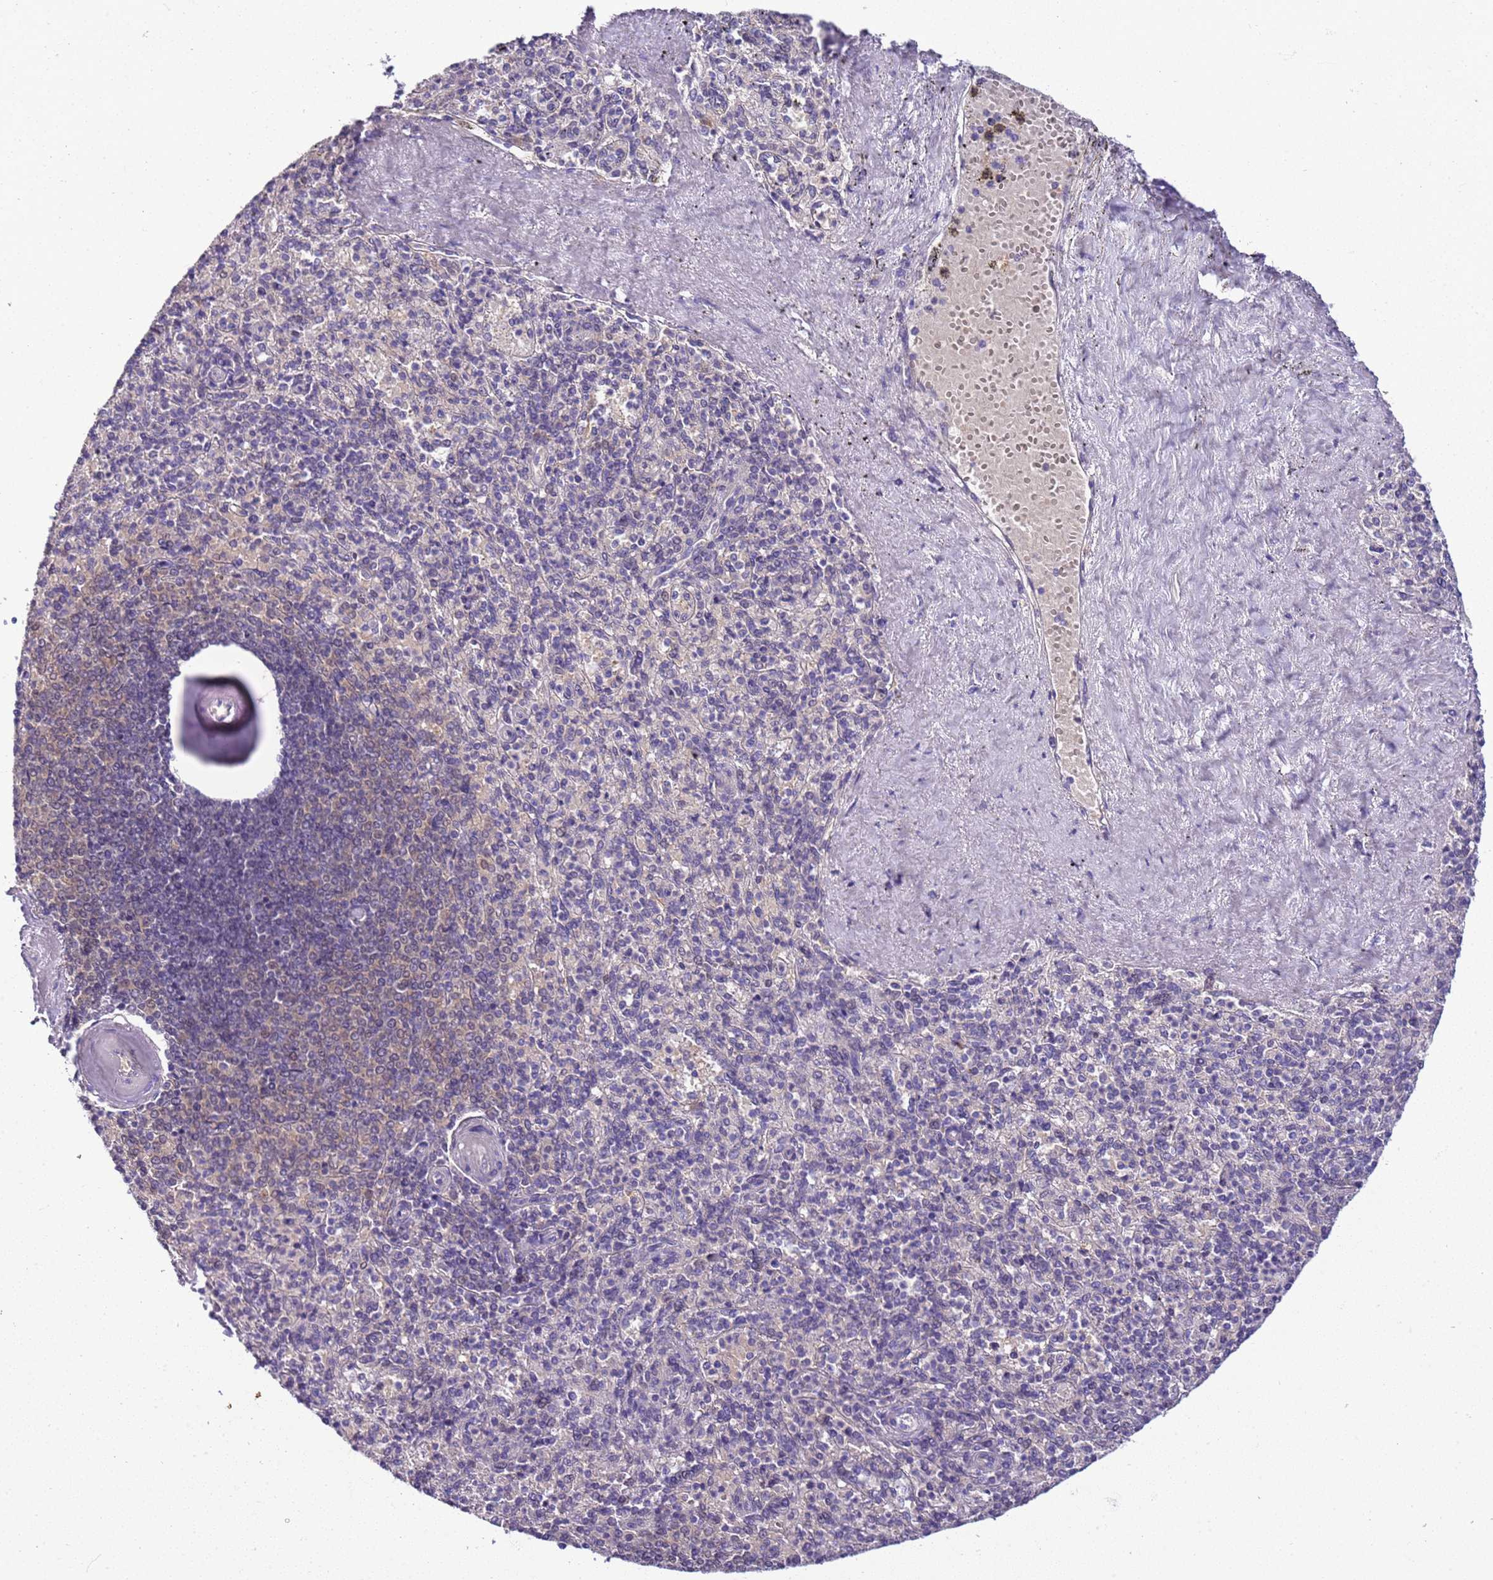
{"staining": {"intensity": "weak", "quantity": "<25%", "location": "cytoplasmic/membranous"}, "tissue": "spleen", "cell_type": "Cells in red pulp", "image_type": "normal", "snomed": [{"axis": "morphology", "description": "Normal tissue, NOS"}, {"axis": "topography", "description": "Spleen"}], "caption": "High power microscopy histopathology image of an immunohistochemistry histopathology image of benign spleen, revealing no significant staining in cells in red pulp. The staining is performed using DAB brown chromogen with nuclei counter-stained in using hematoxylin.", "gene": "DDI2", "patient": {"sex": "male", "age": 82}}